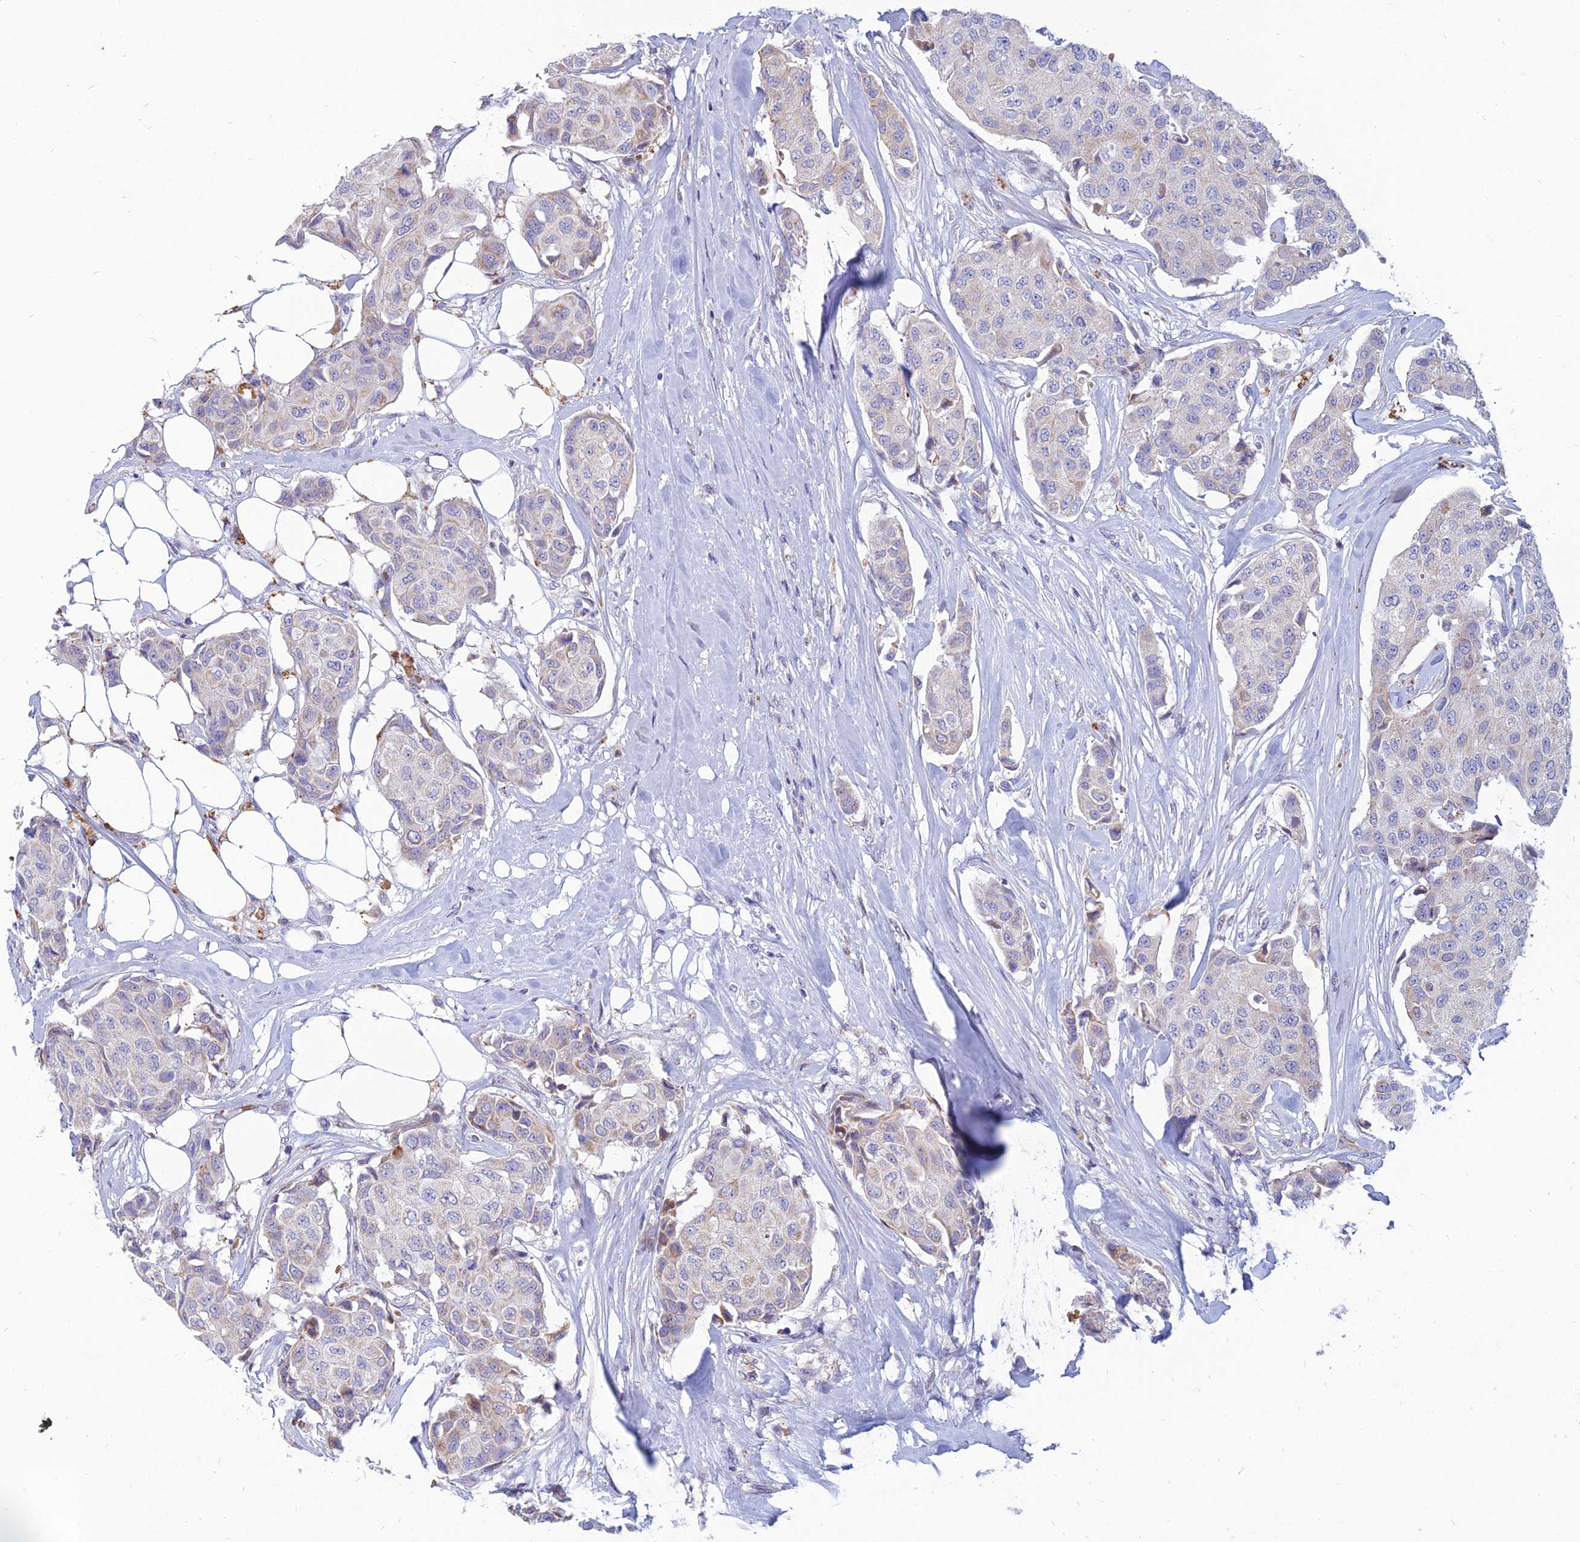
{"staining": {"intensity": "moderate", "quantity": "<25%", "location": "cytoplasmic/membranous"}, "tissue": "breast cancer", "cell_type": "Tumor cells", "image_type": "cancer", "snomed": [{"axis": "morphology", "description": "Duct carcinoma"}, {"axis": "topography", "description": "Breast"}], "caption": "IHC of human breast cancer demonstrates low levels of moderate cytoplasmic/membranous positivity in approximately <25% of tumor cells. The protein is shown in brown color, while the nuclei are stained blue.", "gene": "HHAT", "patient": {"sex": "female", "age": 80}}